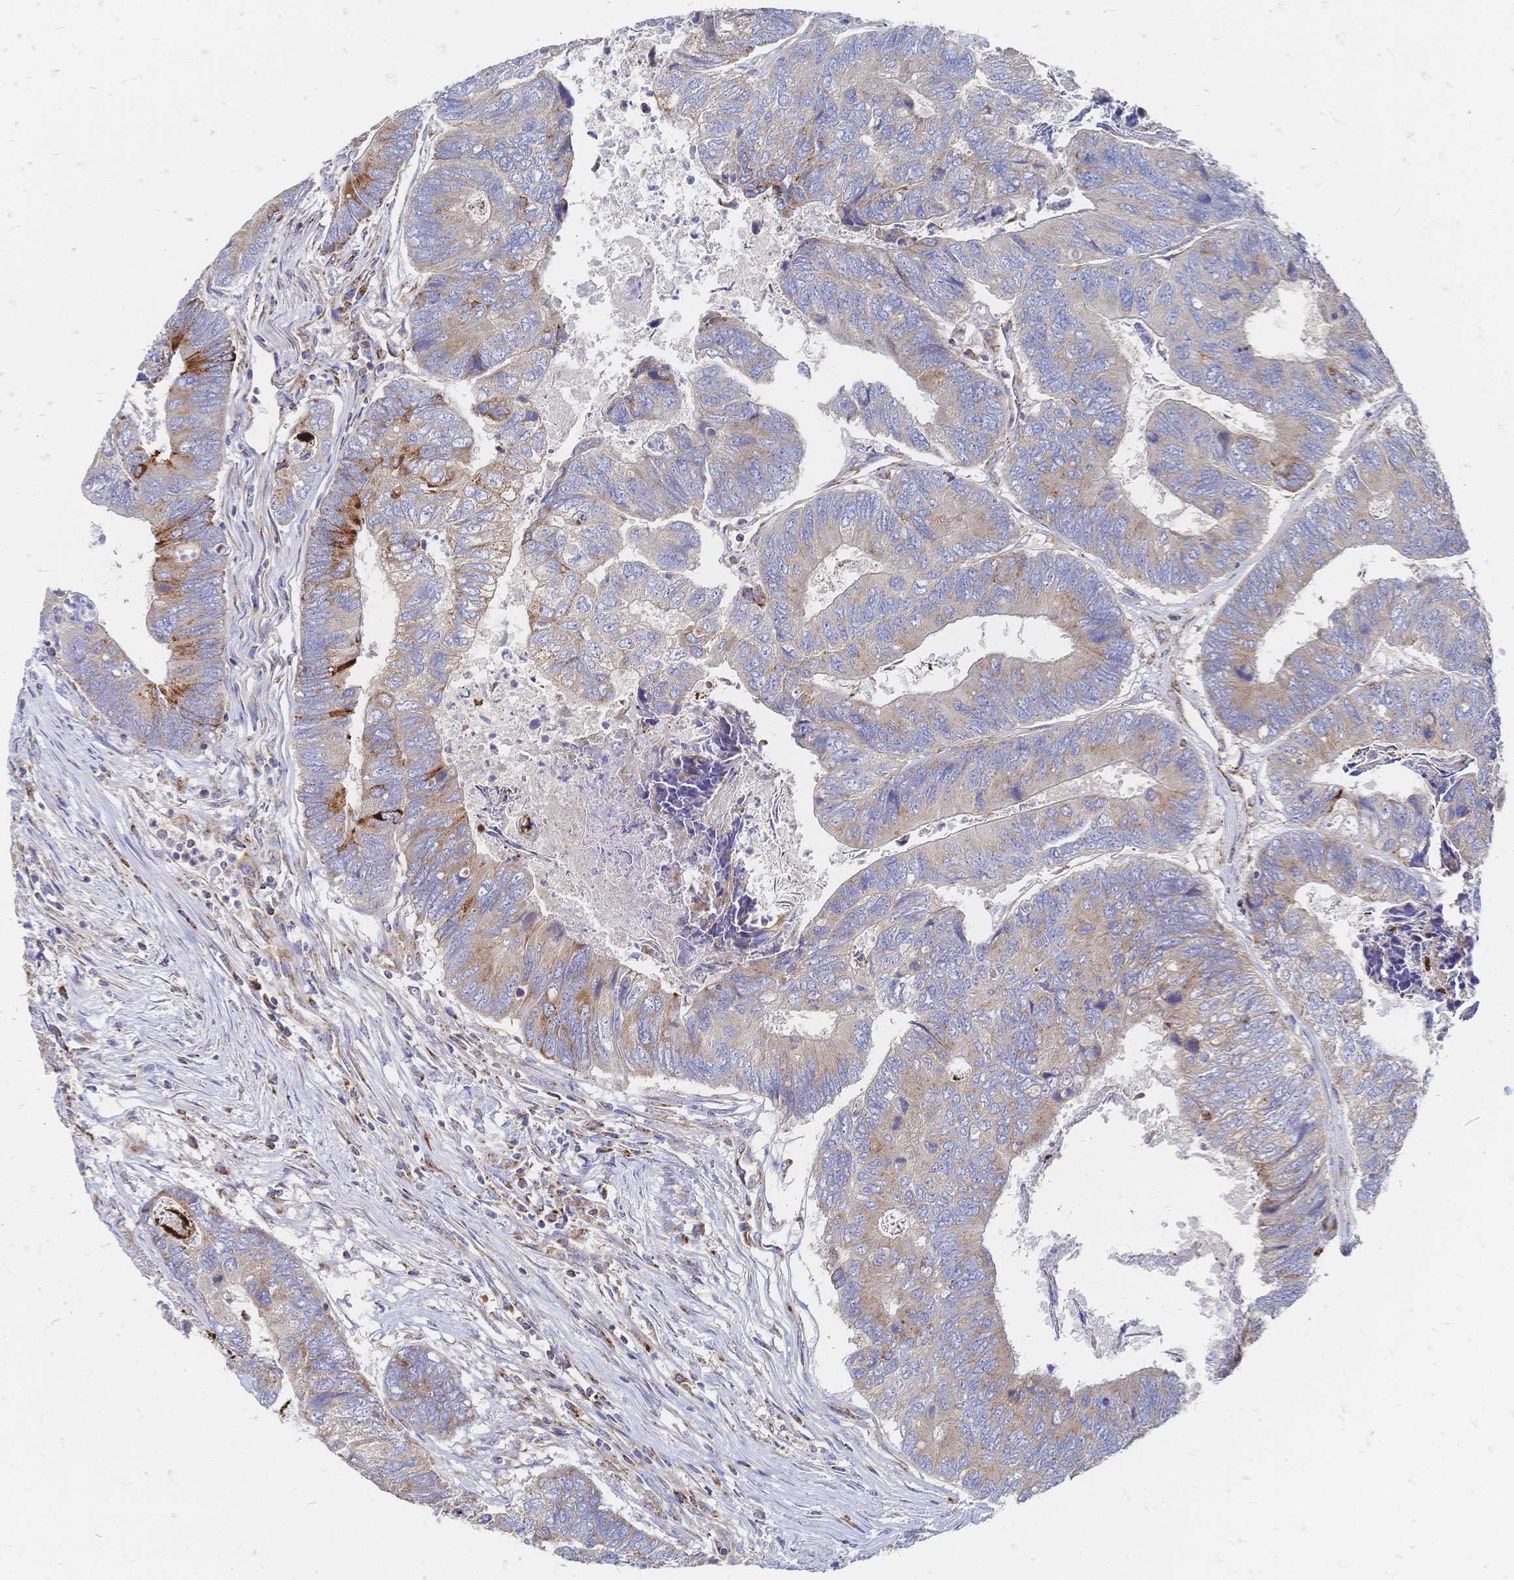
{"staining": {"intensity": "moderate", "quantity": "25%-75%", "location": "cytoplasmic/membranous"}, "tissue": "colorectal cancer", "cell_type": "Tumor cells", "image_type": "cancer", "snomed": [{"axis": "morphology", "description": "Adenocarcinoma, NOS"}, {"axis": "topography", "description": "Colon"}], "caption": "This is an image of immunohistochemistry staining of adenocarcinoma (colorectal), which shows moderate staining in the cytoplasmic/membranous of tumor cells.", "gene": "SORBS1", "patient": {"sex": "female", "age": 67}}